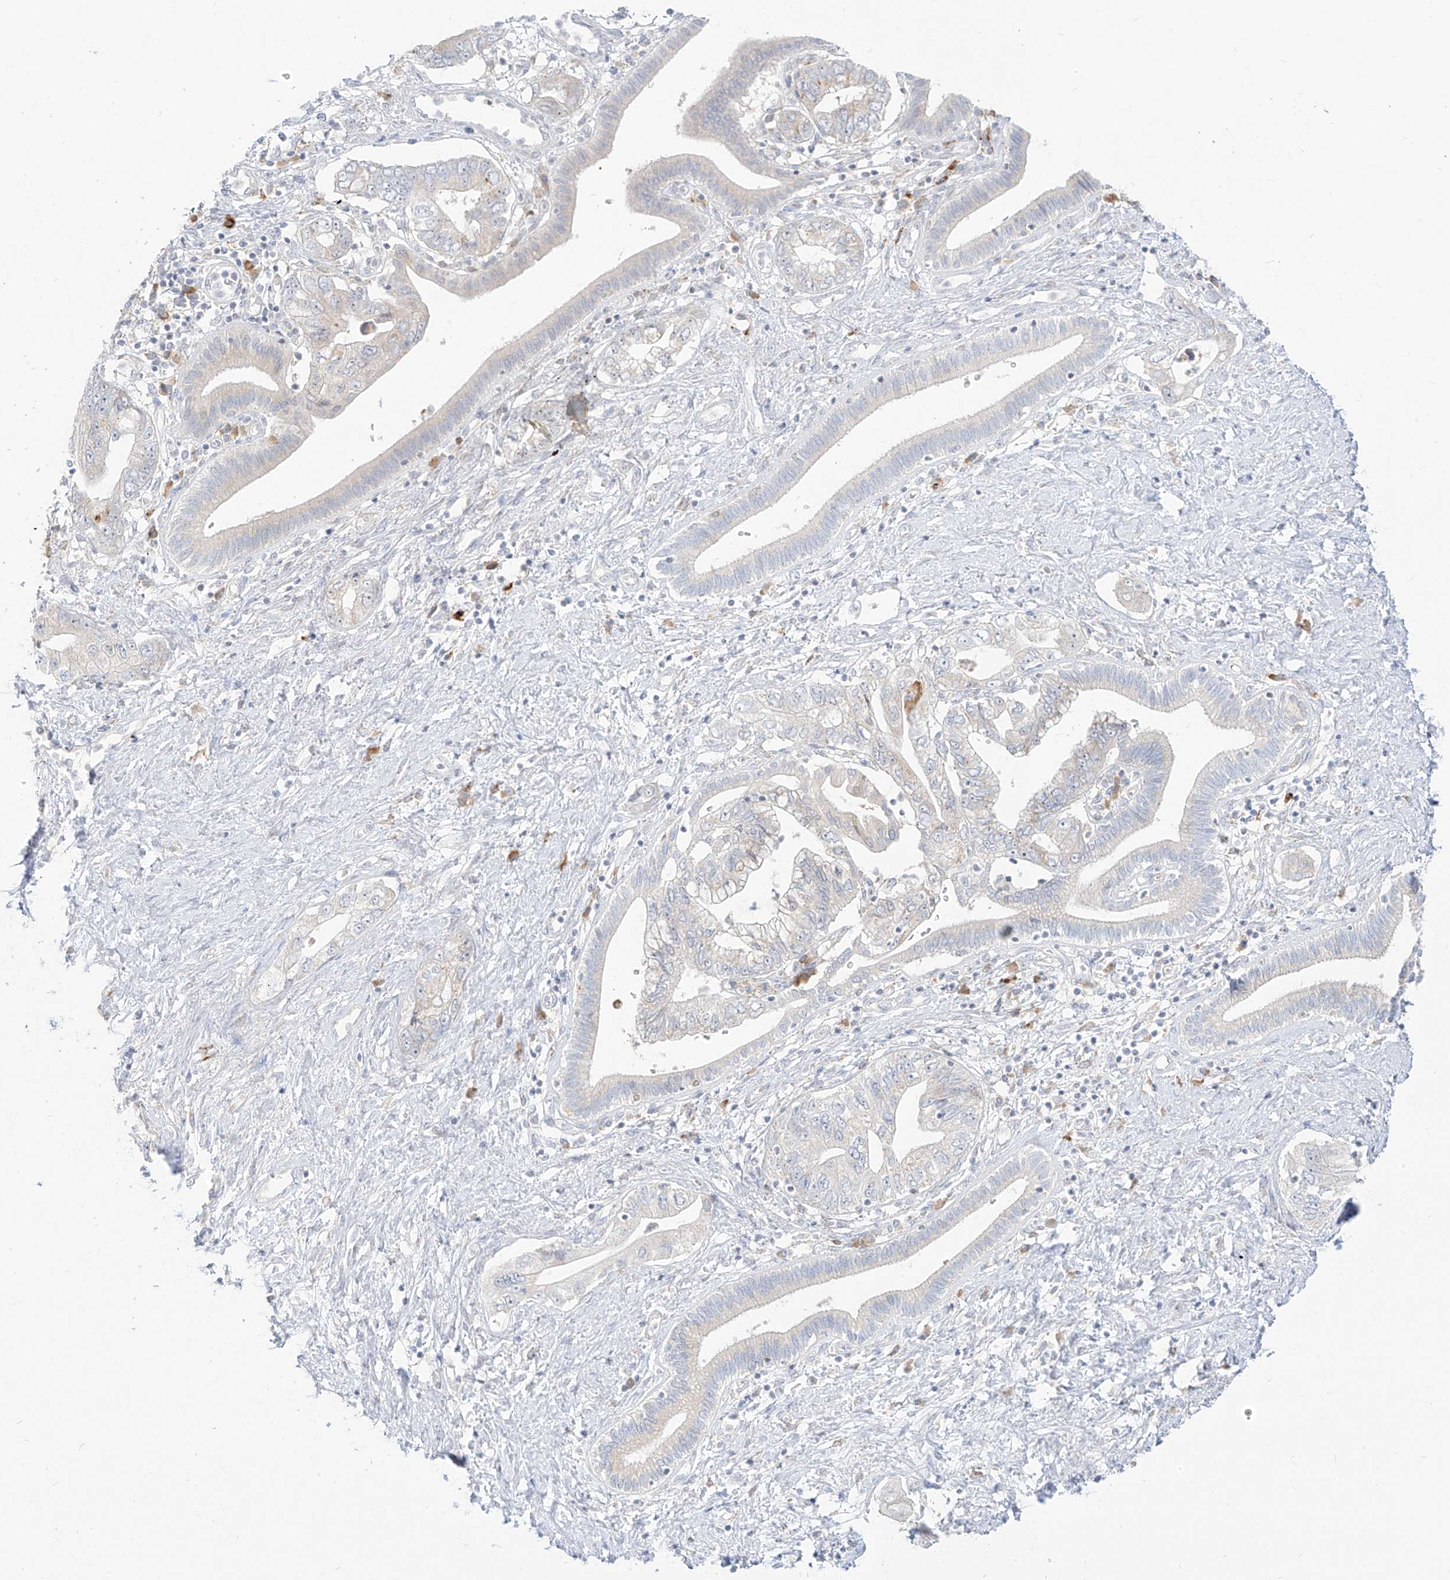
{"staining": {"intensity": "negative", "quantity": "none", "location": "none"}, "tissue": "pancreatic cancer", "cell_type": "Tumor cells", "image_type": "cancer", "snomed": [{"axis": "morphology", "description": "Adenocarcinoma, NOS"}, {"axis": "topography", "description": "Pancreas"}], "caption": "Immunohistochemical staining of pancreatic cancer (adenocarcinoma) displays no significant staining in tumor cells.", "gene": "SYTL3", "patient": {"sex": "female", "age": 73}}